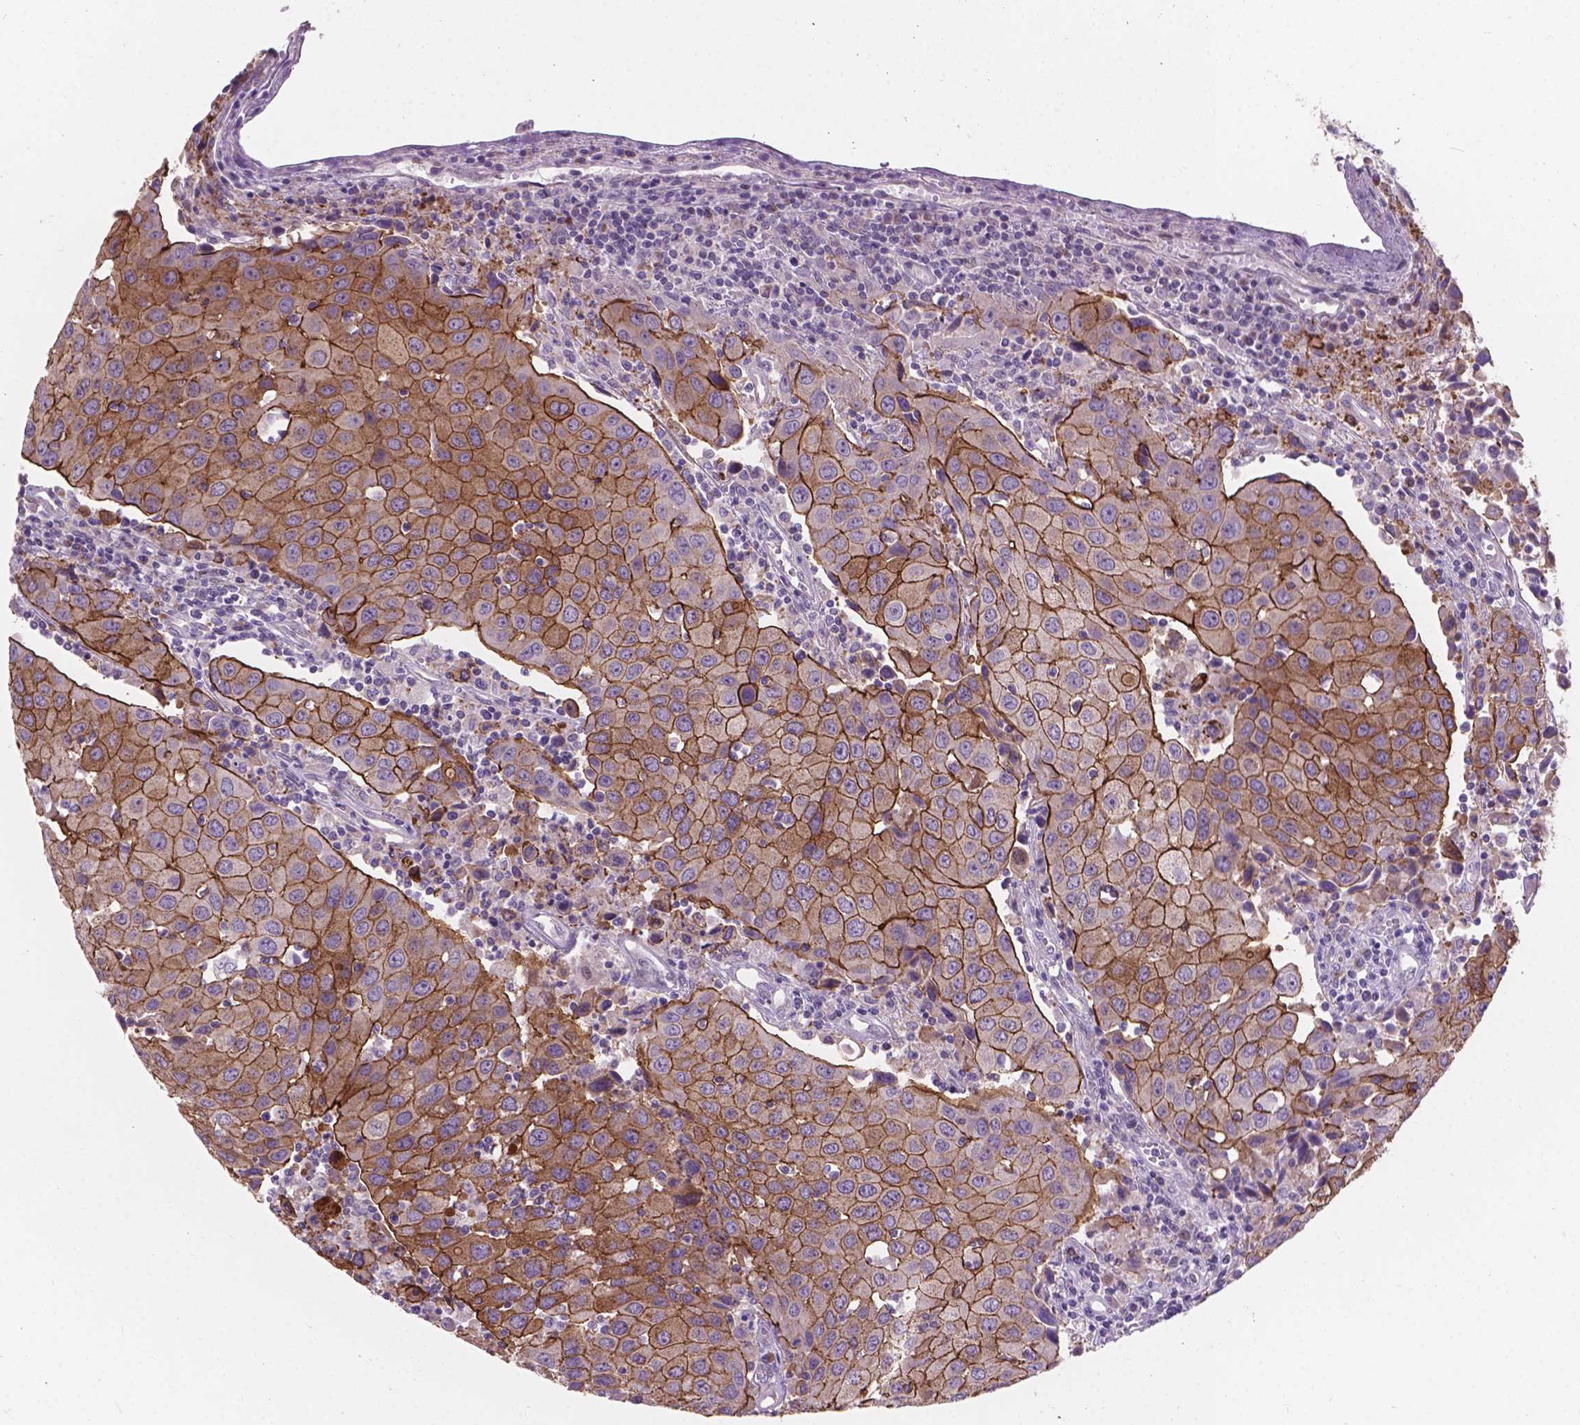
{"staining": {"intensity": "moderate", "quantity": "25%-75%", "location": "cytoplasmic/membranous"}, "tissue": "urothelial cancer", "cell_type": "Tumor cells", "image_type": "cancer", "snomed": [{"axis": "morphology", "description": "Urothelial carcinoma, High grade"}, {"axis": "topography", "description": "Urinary bladder"}], "caption": "Immunohistochemical staining of human high-grade urothelial carcinoma shows moderate cytoplasmic/membranous protein positivity in approximately 25%-75% of tumor cells. (DAB (3,3'-diaminobenzidine) IHC, brown staining for protein, blue staining for nuclei).", "gene": "MYH14", "patient": {"sex": "female", "age": 85}}